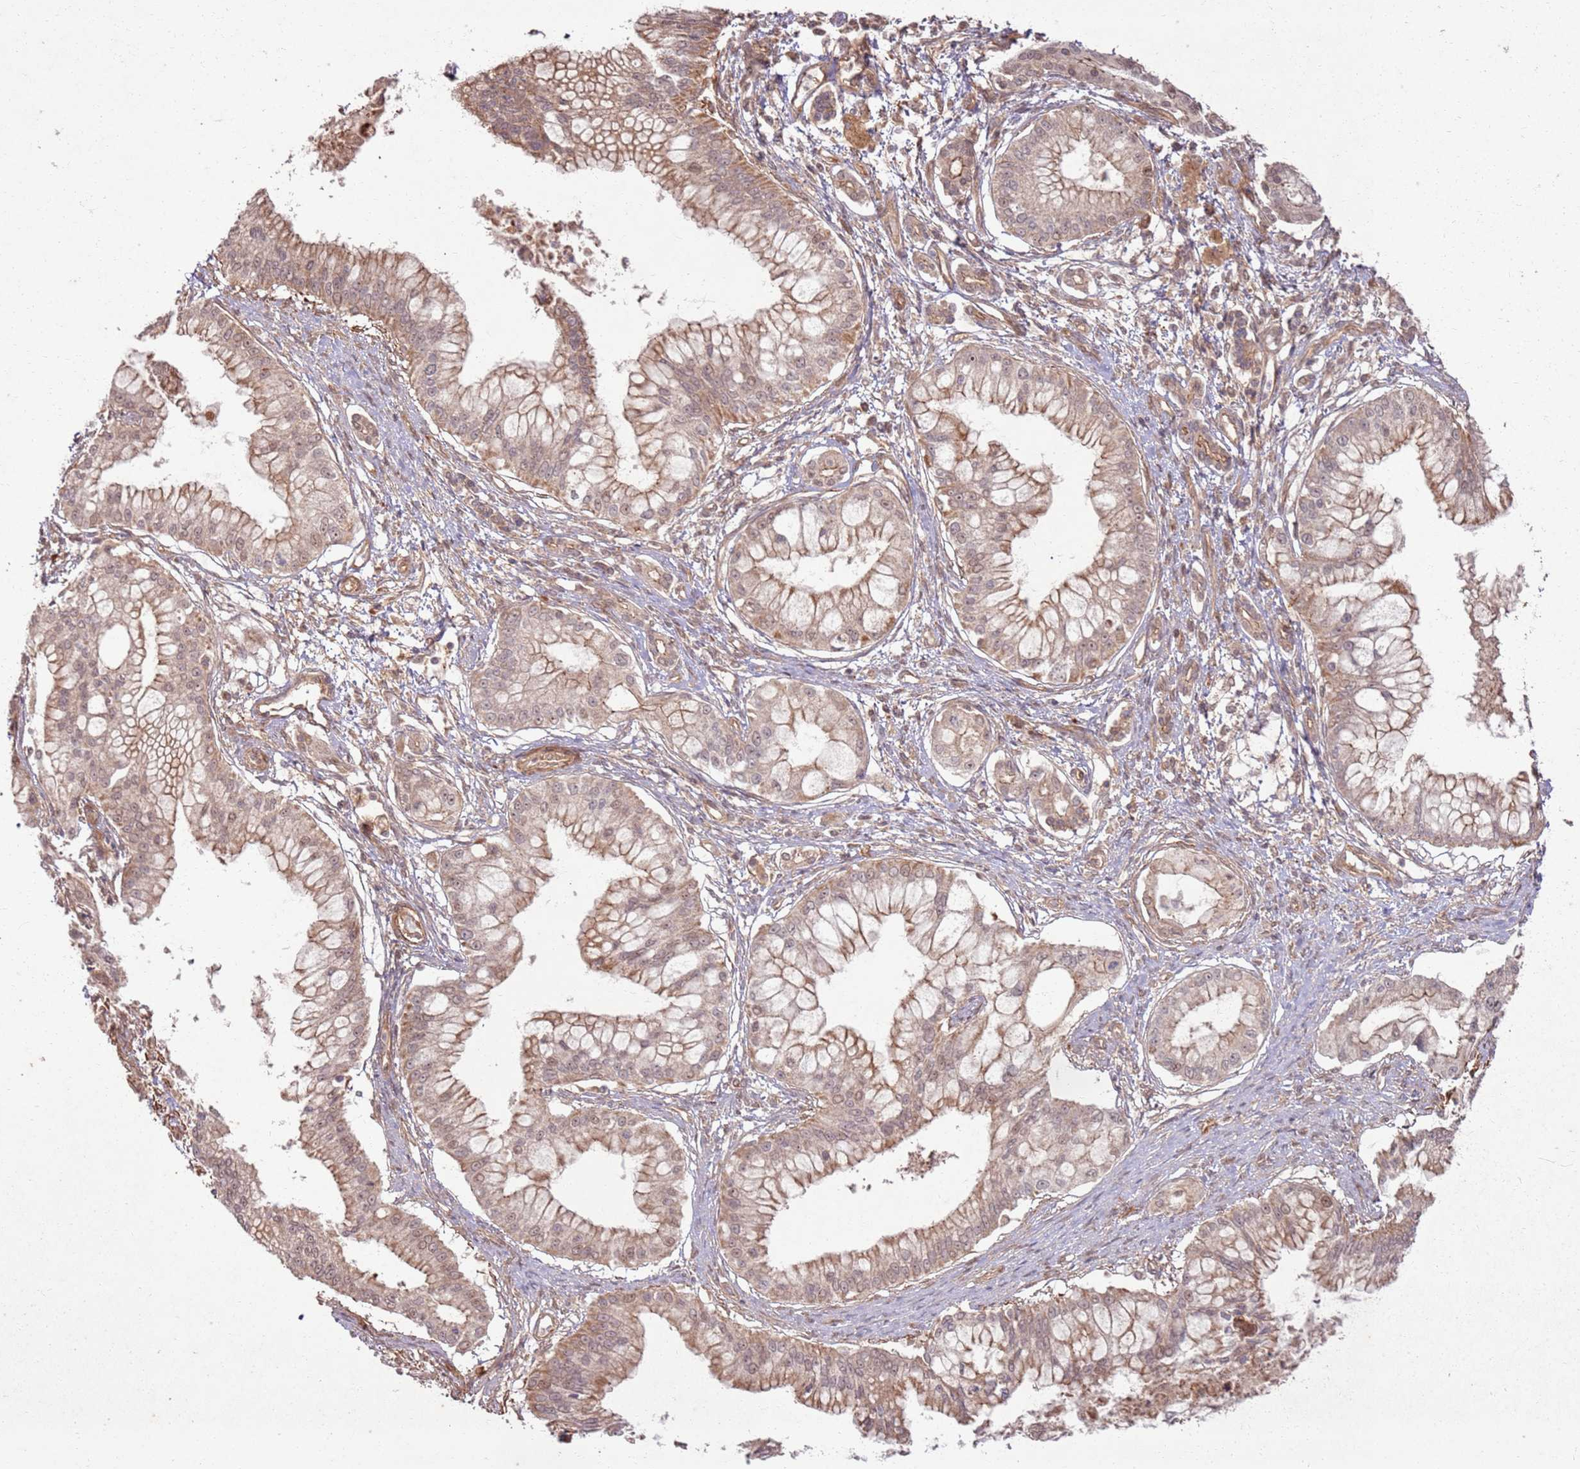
{"staining": {"intensity": "moderate", "quantity": "25%-75%", "location": "cytoplasmic/membranous,nuclear"}, "tissue": "pancreatic cancer", "cell_type": "Tumor cells", "image_type": "cancer", "snomed": [{"axis": "morphology", "description": "Adenocarcinoma, NOS"}, {"axis": "topography", "description": "Pancreas"}], "caption": "Immunohistochemistry (DAB (3,3'-diaminobenzidine)) staining of pancreatic cancer (adenocarcinoma) demonstrates moderate cytoplasmic/membranous and nuclear protein positivity in approximately 25%-75% of tumor cells. (DAB (3,3'-diaminobenzidine) = brown stain, brightfield microscopy at high magnification).", "gene": "ZNF623", "patient": {"sex": "male", "age": 46}}